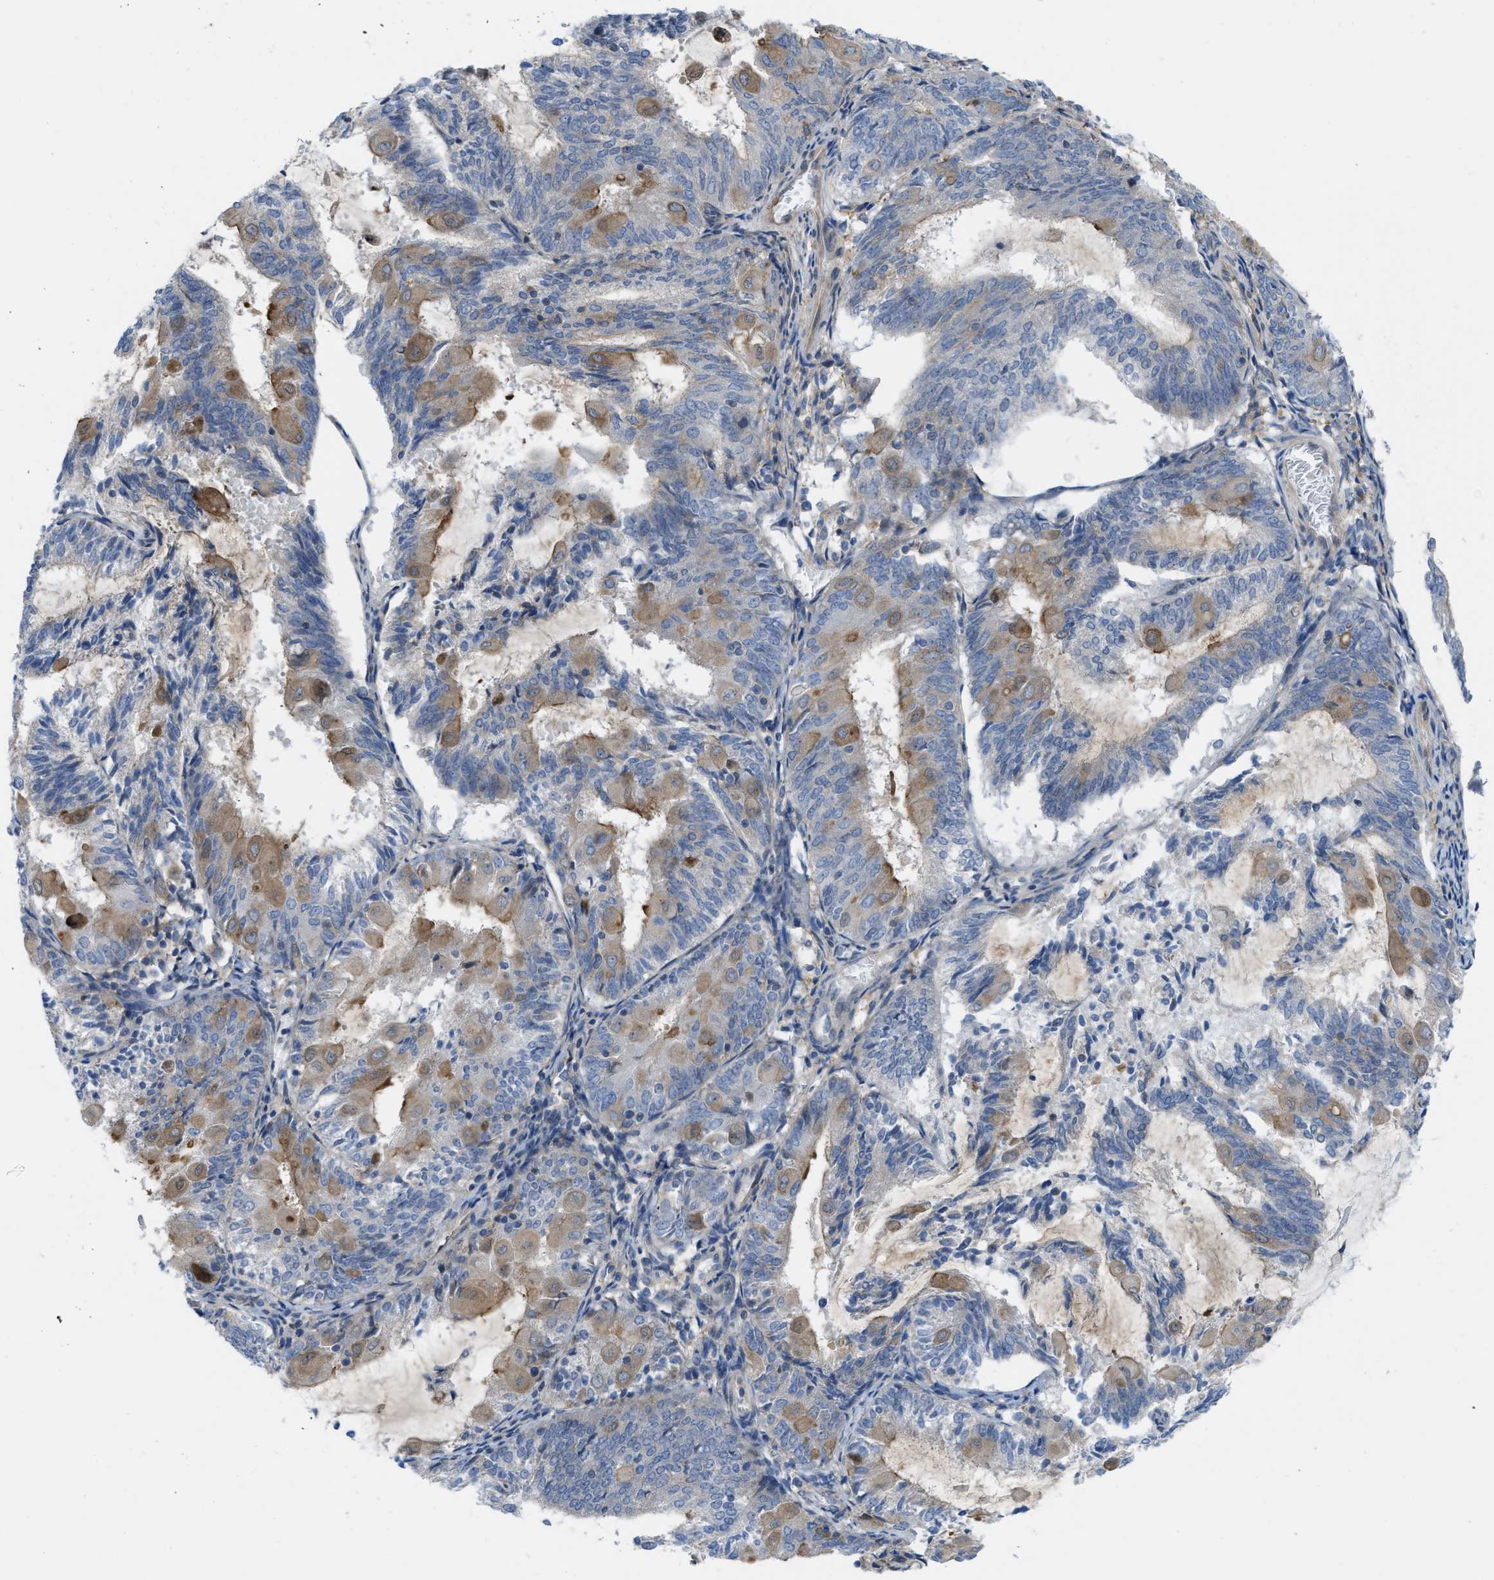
{"staining": {"intensity": "moderate", "quantity": "<25%", "location": "cytoplasmic/membranous"}, "tissue": "endometrial cancer", "cell_type": "Tumor cells", "image_type": "cancer", "snomed": [{"axis": "morphology", "description": "Adenocarcinoma, NOS"}, {"axis": "topography", "description": "Endometrium"}], "caption": "Immunohistochemistry of endometrial adenocarcinoma shows low levels of moderate cytoplasmic/membranous staining in approximately <25% of tumor cells. Using DAB (brown) and hematoxylin (blue) stains, captured at high magnification using brightfield microscopy.", "gene": "MYO18A", "patient": {"sex": "female", "age": 81}}